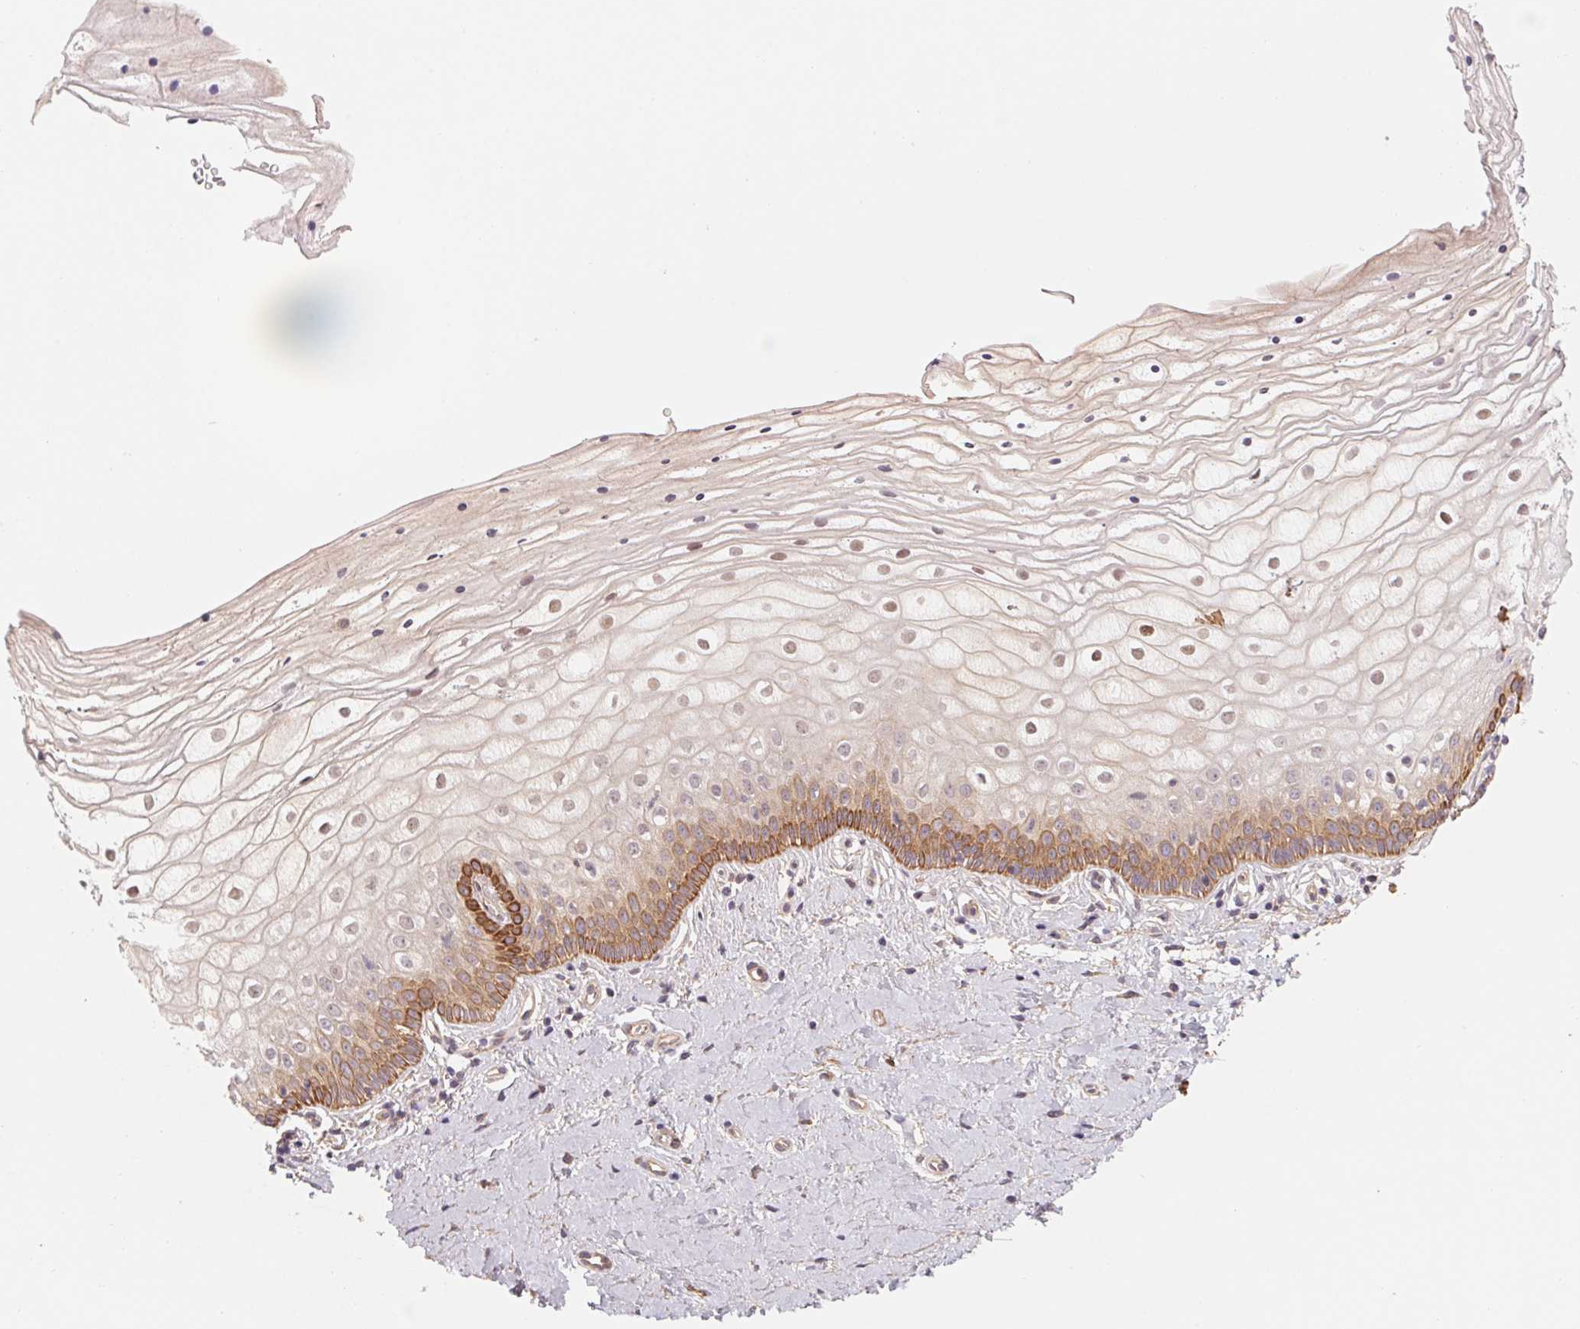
{"staining": {"intensity": "strong", "quantity": "<25%", "location": "cytoplasmic/membranous"}, "tissue": "vagina", "cell_type": "Squamous epithelial cells", "image_type": "normal", "snomed": [{"axis": "morphology", "description": "Normal tissue, NOS"}, {"axis": "topography", "description": "Vagina"}], "caption": "Immunohistochemistry (IHC) (DAB) staining of unremarkable human vagina shows strong cytoplasmic/membranous protein expression in about <25% of squamous epithelial cells.", "gene": "CCDC112", "patient": {"sex": "female", "age": 39}}